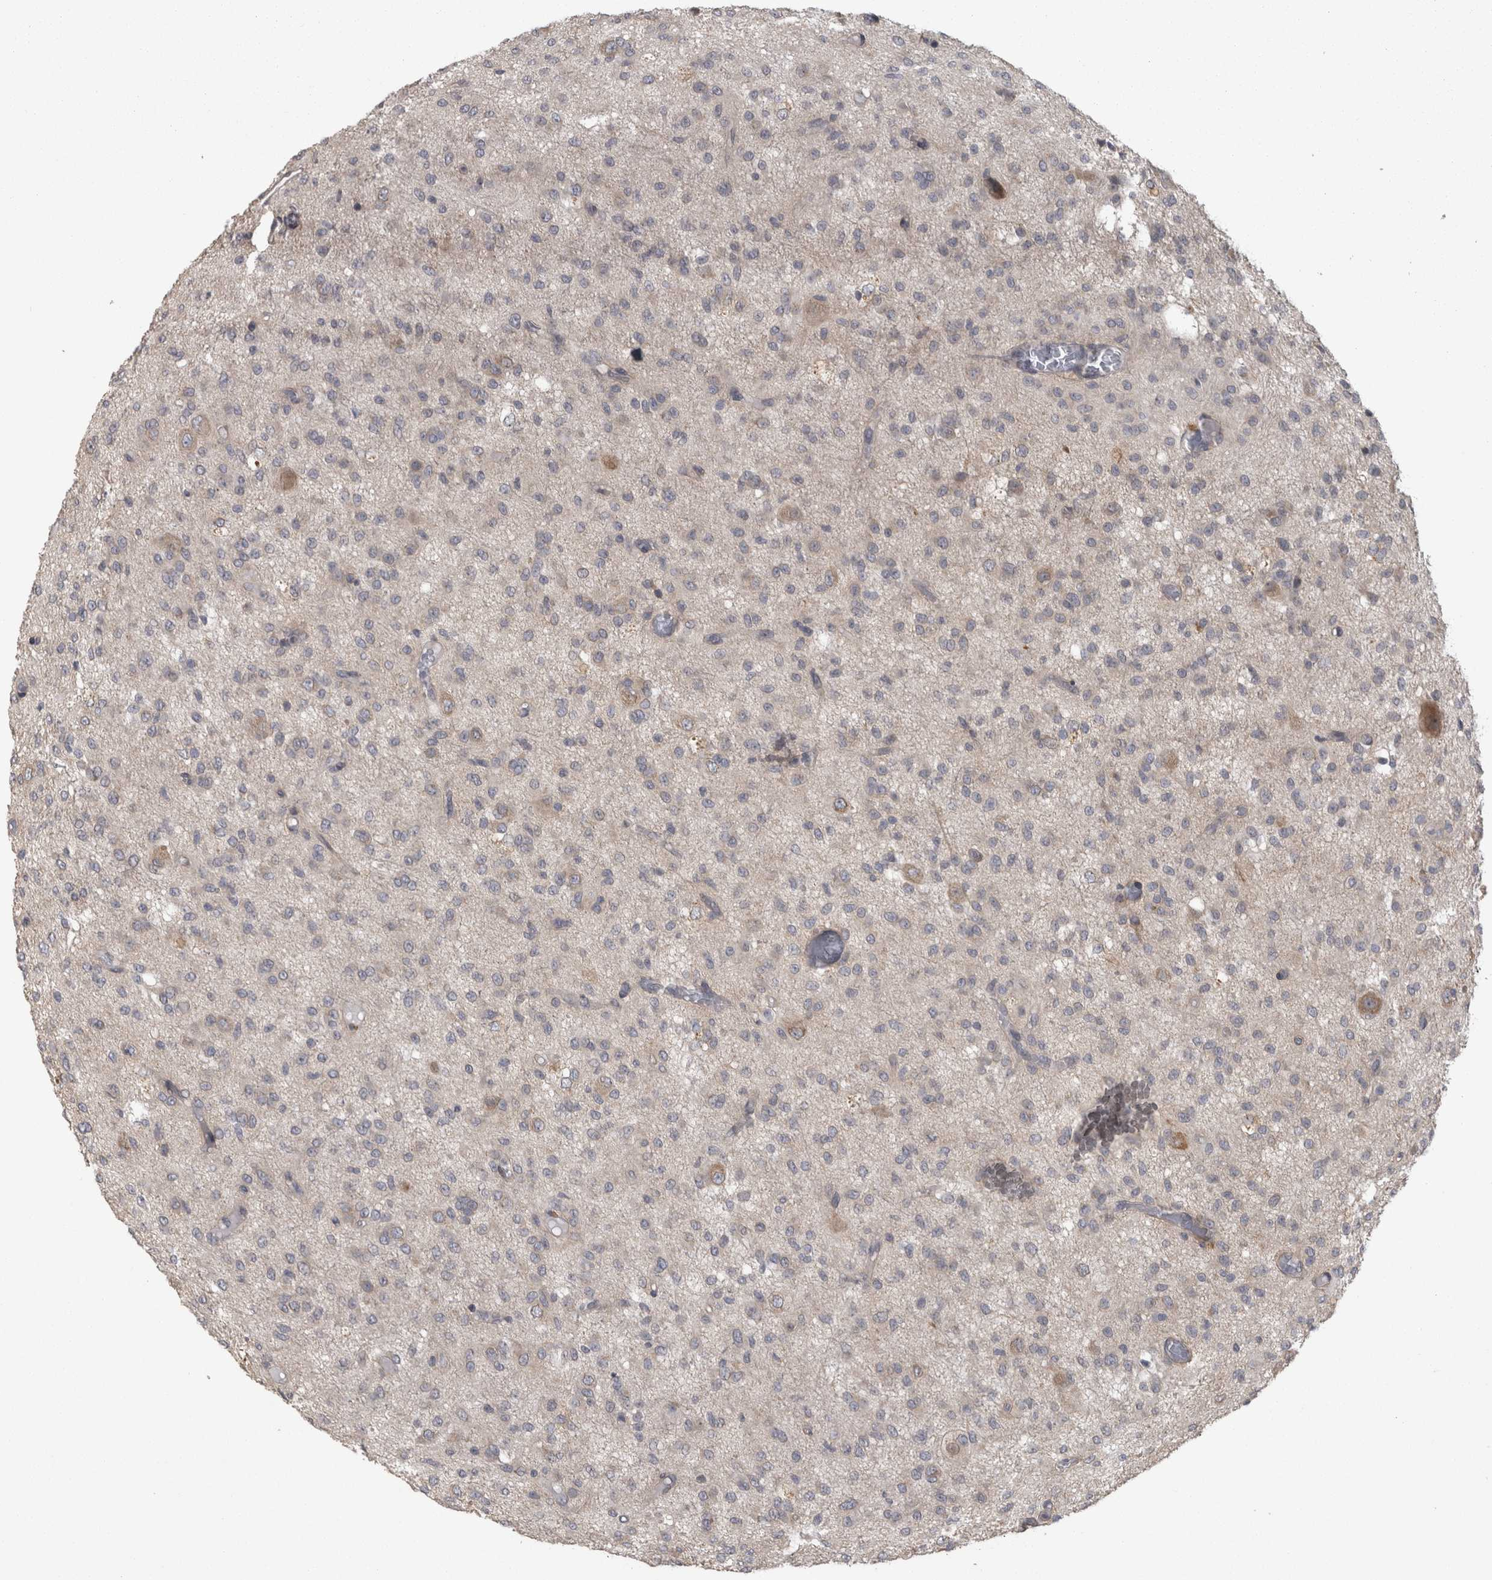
{"staining": {"intensity": "weak", "quantity": "<25%", "location": "cytoplasmic/membranous"}, "tissue": "glioma", "cell_type": "Tumor cells", "image_type": "cancer", "snomed": [{"axis": "morphology", "description": "Glioma, malignant, High grade"}, {"axis": "topography", "description": "Brain"}], "caption": "The micrograph exhibits no staining of tumor cells in malignant glioma (high-grade).", "gene": "RAB29", "patient": {"sex": "female", "age": 59}}